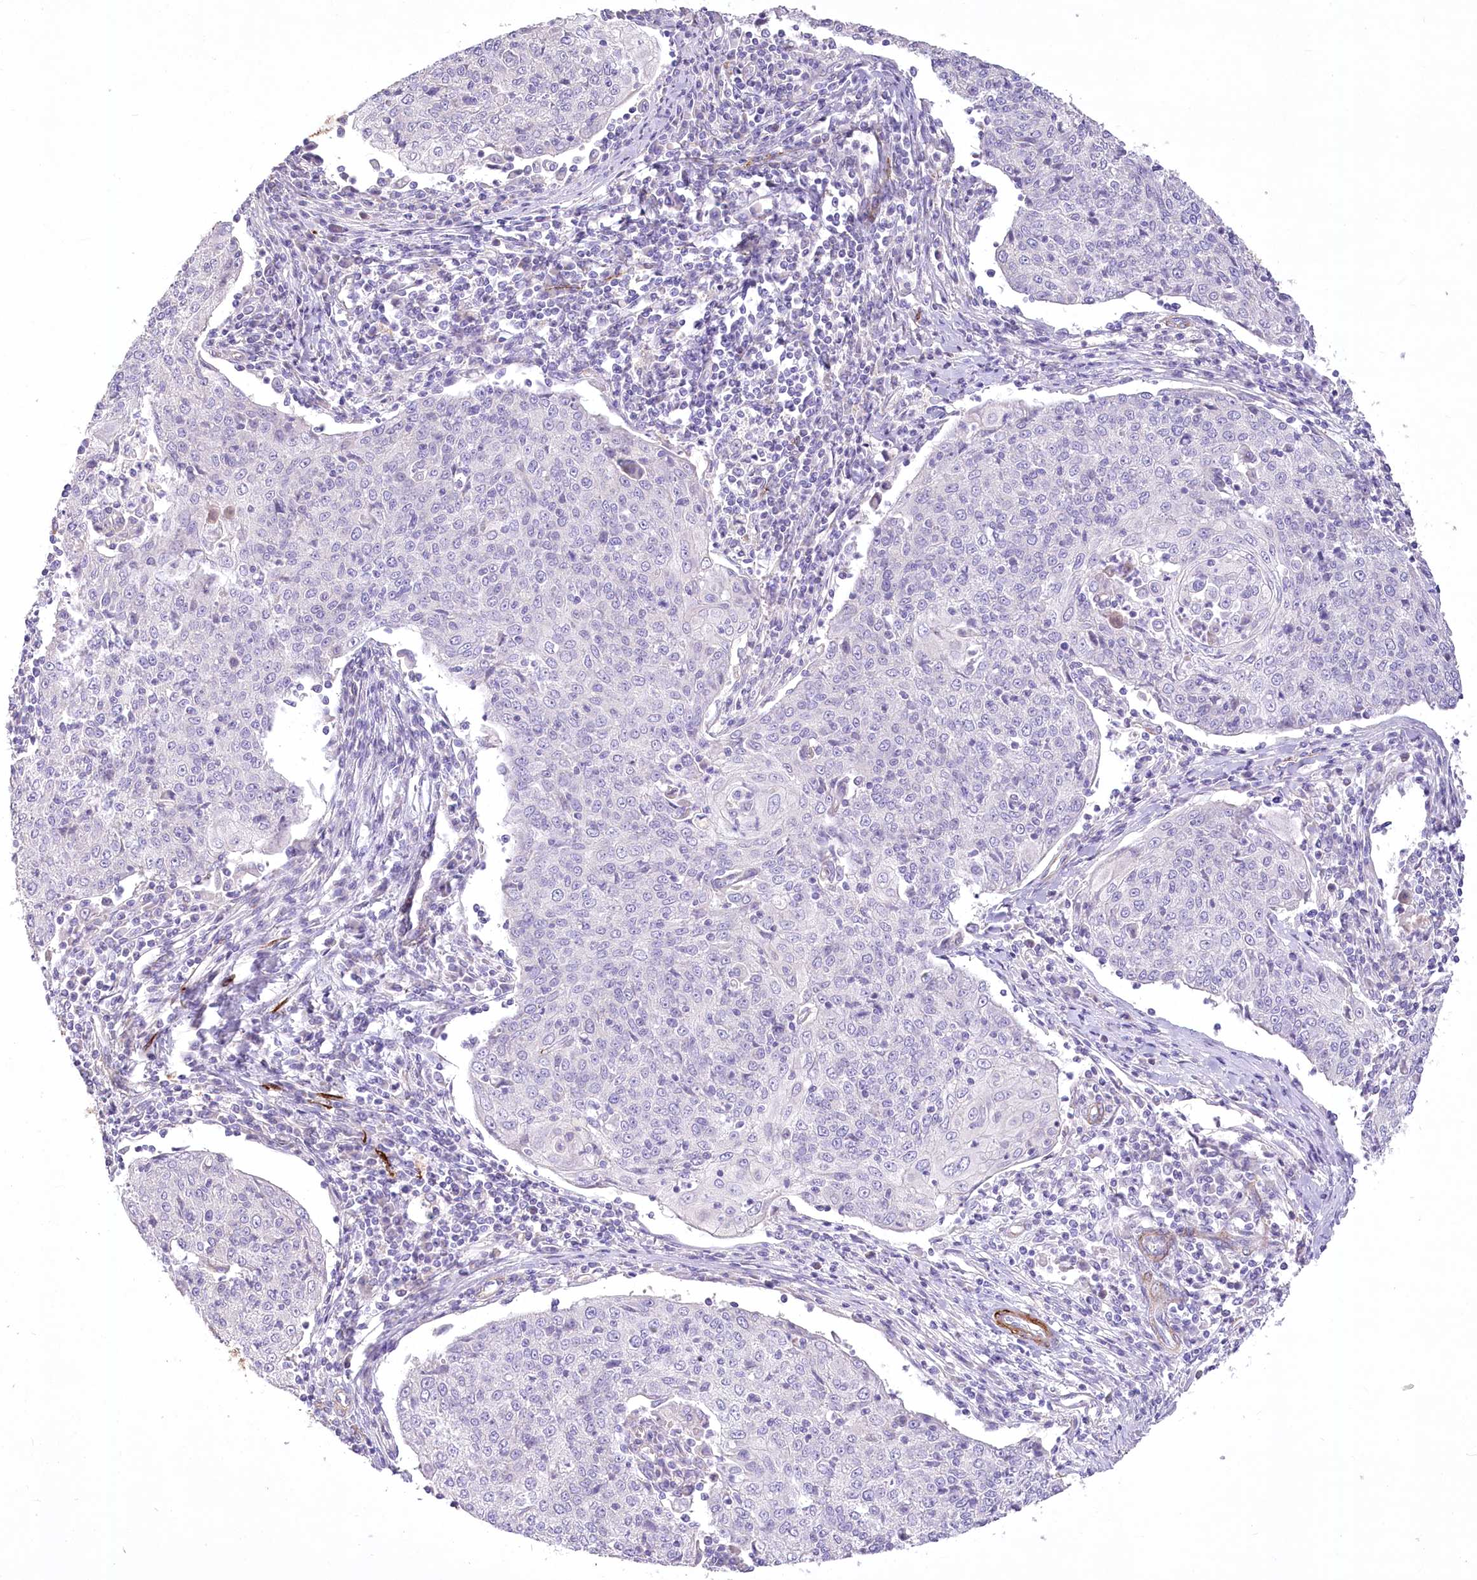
{"staining": {"intensity": "negative", "quantity": "none", "location": "none"}, "tissue": "cervical cancer", "cell_type": "Tumor cells", "image_type": "cancer", "snomed": [{"axis": "morphology", "description": "Squamous cell carcinoma, NOS"}, {"axis": "topography", "description": "Cervix"}], "caption": "Immunohistochemical staining of human cervical squamous cell carcinoma exhibits no significant positivity in tumor cells. (DAB (3,3'-diaminobenzidine) IHC with hematoxylin counter stain).", "gene": "ANGPTL3", "patient": {"sex": "female", "age": 48}}